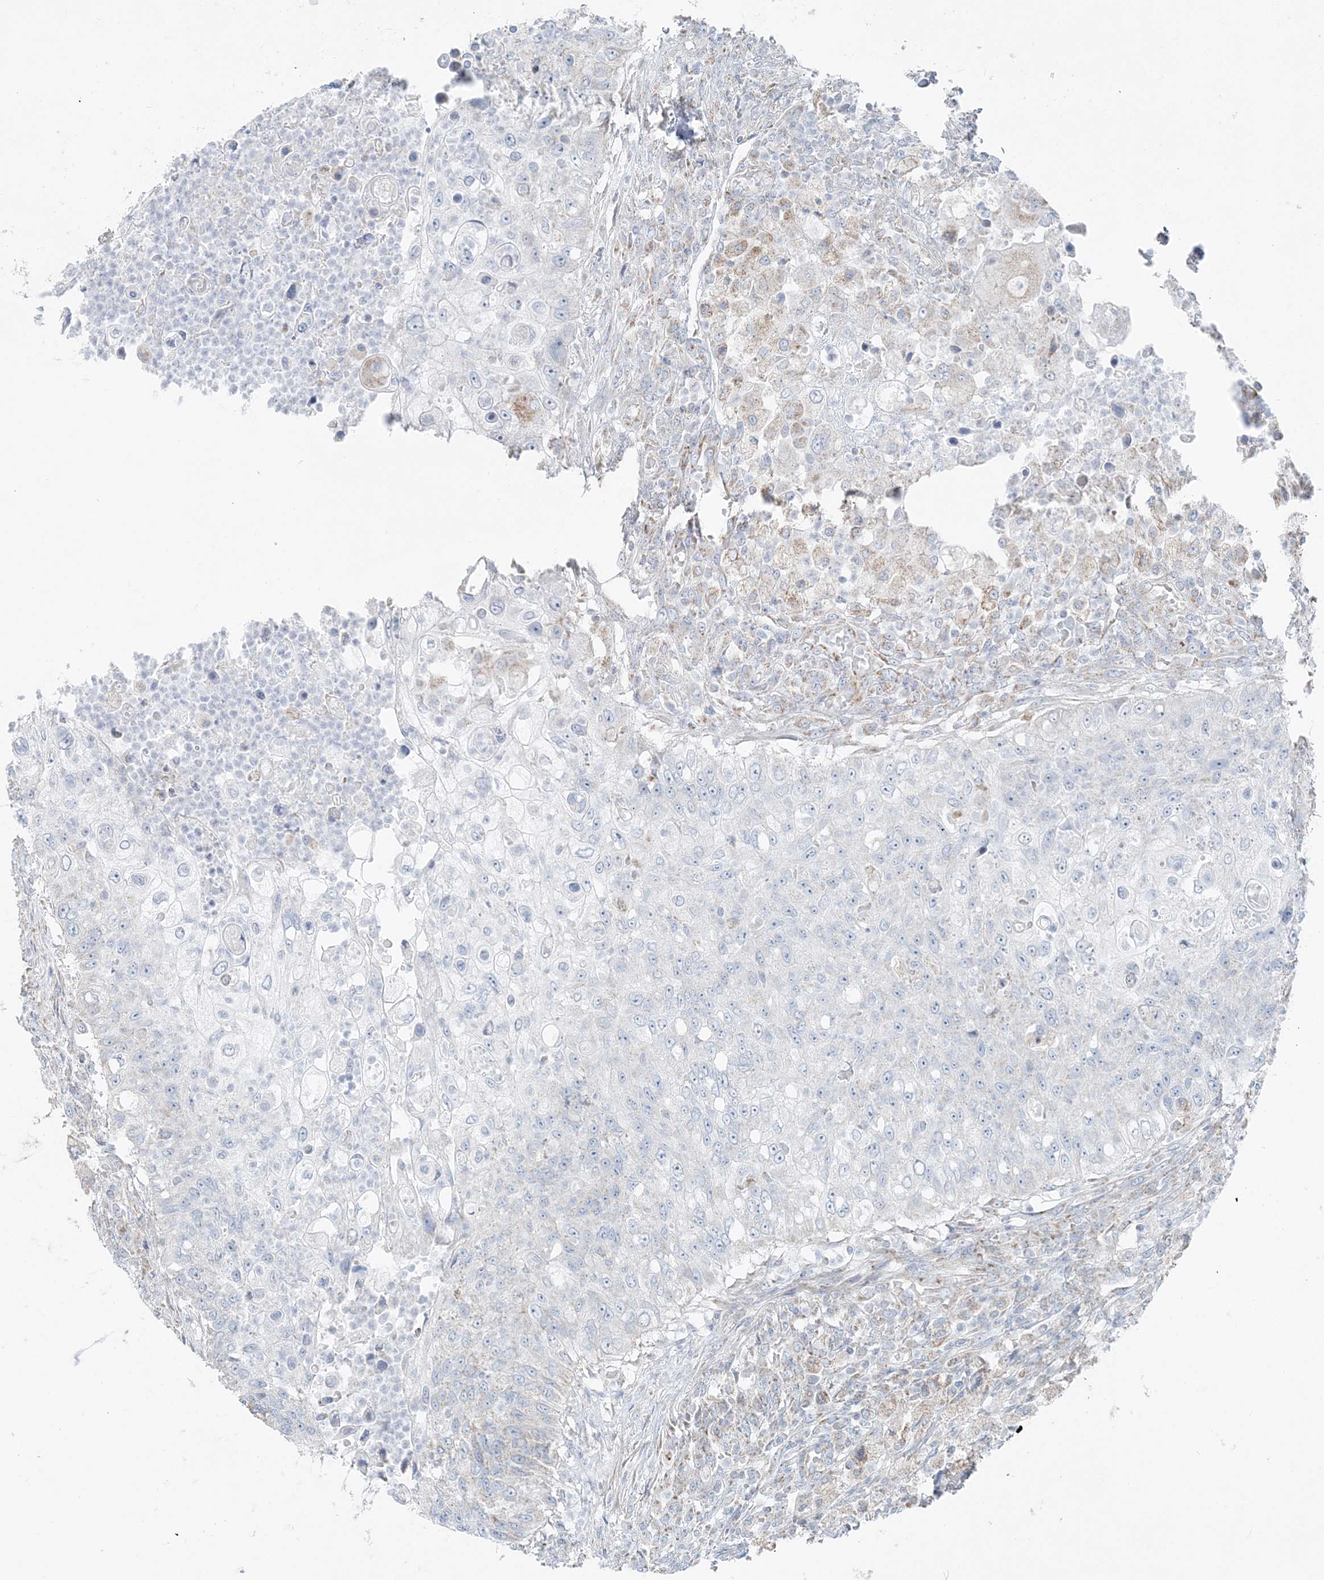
{"staining": {"intensity": "weak", "quantity": "<25%", "location": "cytoplasmic/membranous"}, "tissue": "urothelial cancer", "cell_type": "Tumor cells", "image_type": "cancer", "snomed": [{"axis": "morphology", "description": "Urothelial carcinoma, High grade"}, {"axis": "topography", "description": "Urinary bladder"}], "caption": "A micrograph of human urothelial cancer is negative for staining in tumor cells.", "gene": "PCCB", "patient": {"sex": "female", "age": 60}}